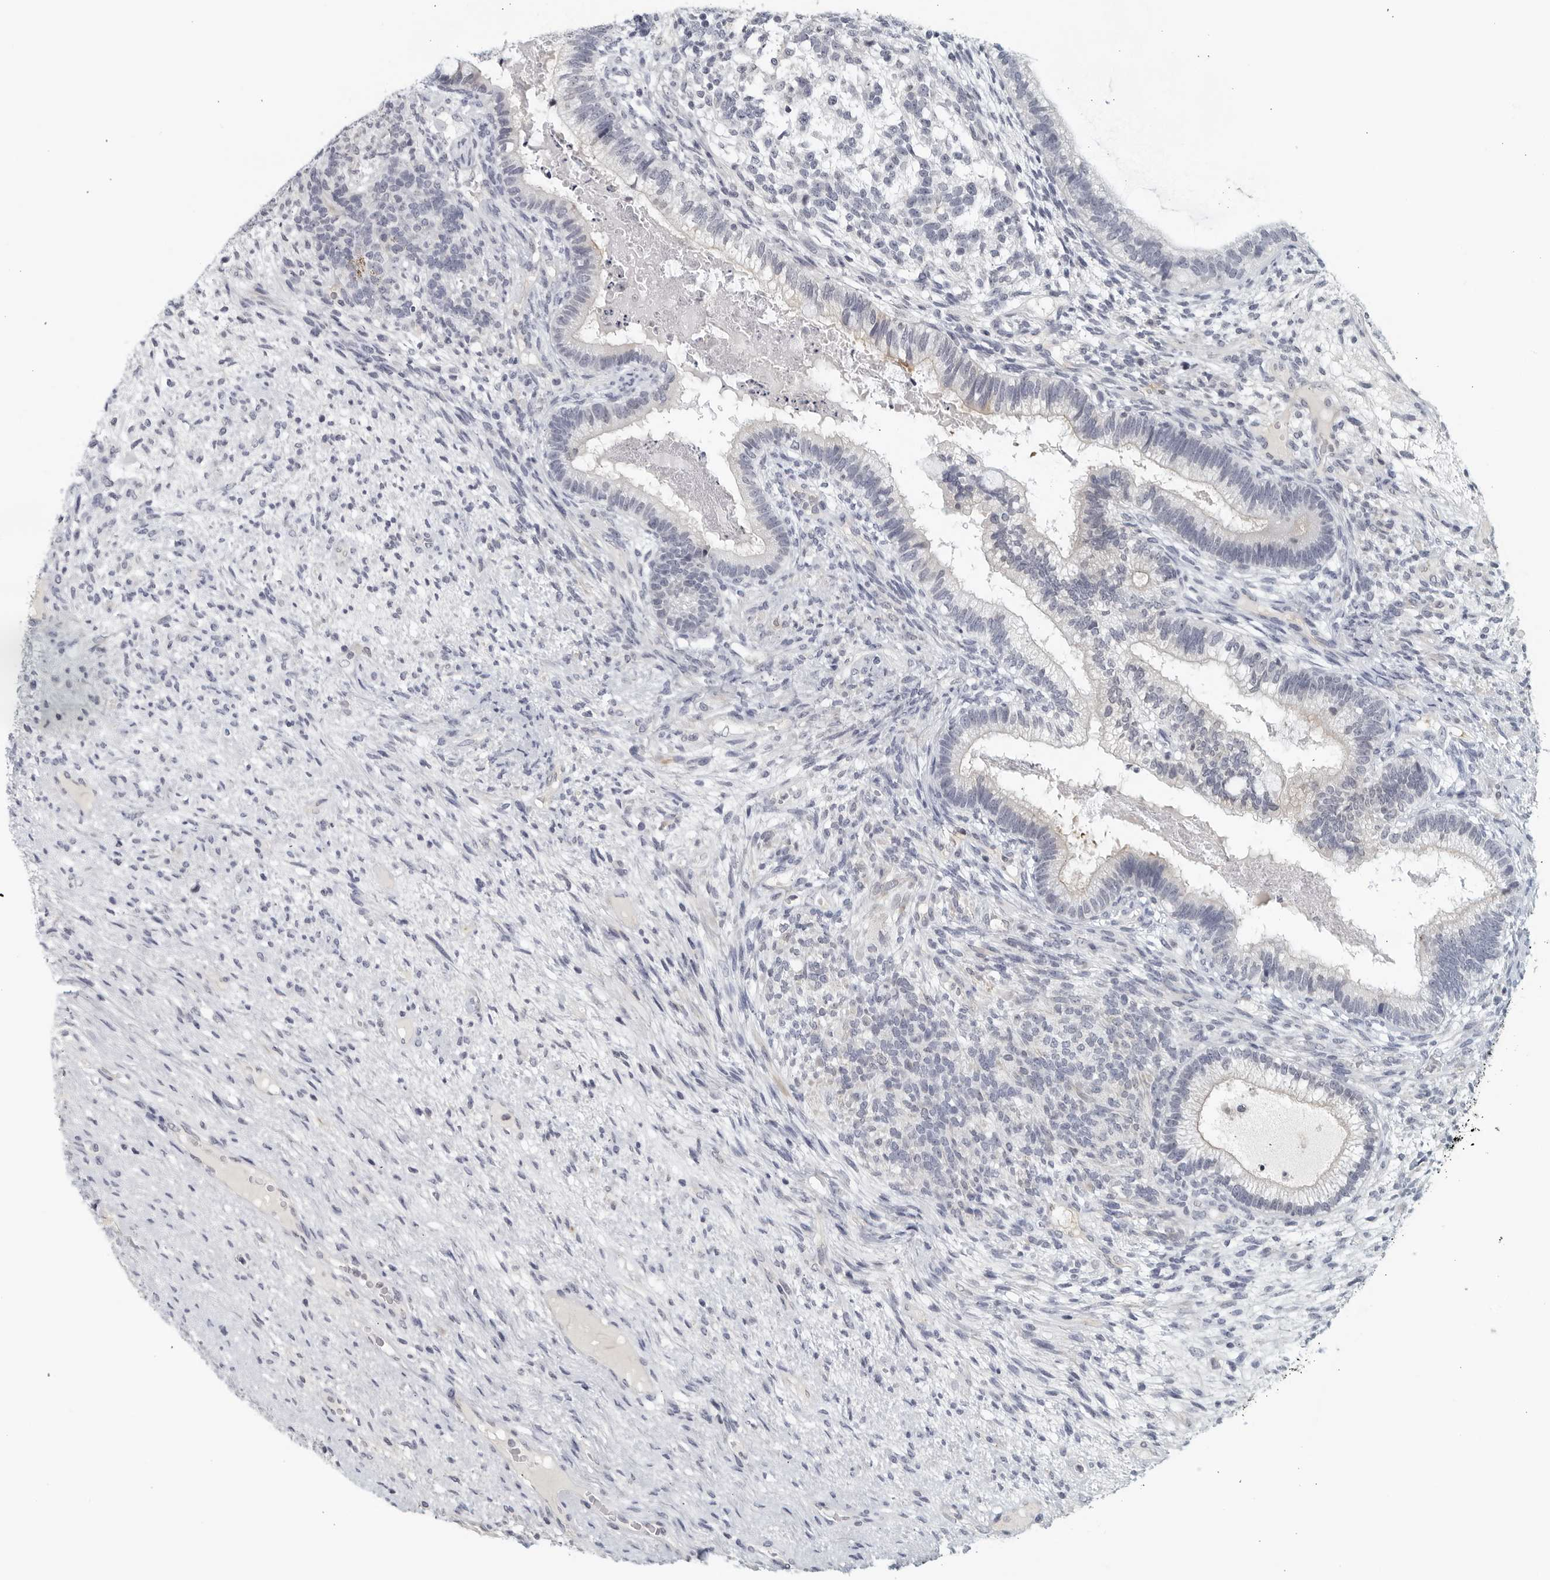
{"staining": {"intensity": "negative", "quantity": "none", "location": "none"}, "tissue": "testis cancer", "cell_type": "Tumor cells", "image_type": "cancer", "snomed": [{"axis": "morphology", "description": "Seminoma, NOS"}, {"axis": "morphology", "description": "Carcinoma, Embryonal, NOS"}, {"axis": "topography", "description": "Testis"}], "caption": "Immunohistochemistry (IHC) of testis cancer exhibits no positivity in tumor cells.", "gene": "MATN1", "patient": {"sex": "male", "age": 28}}